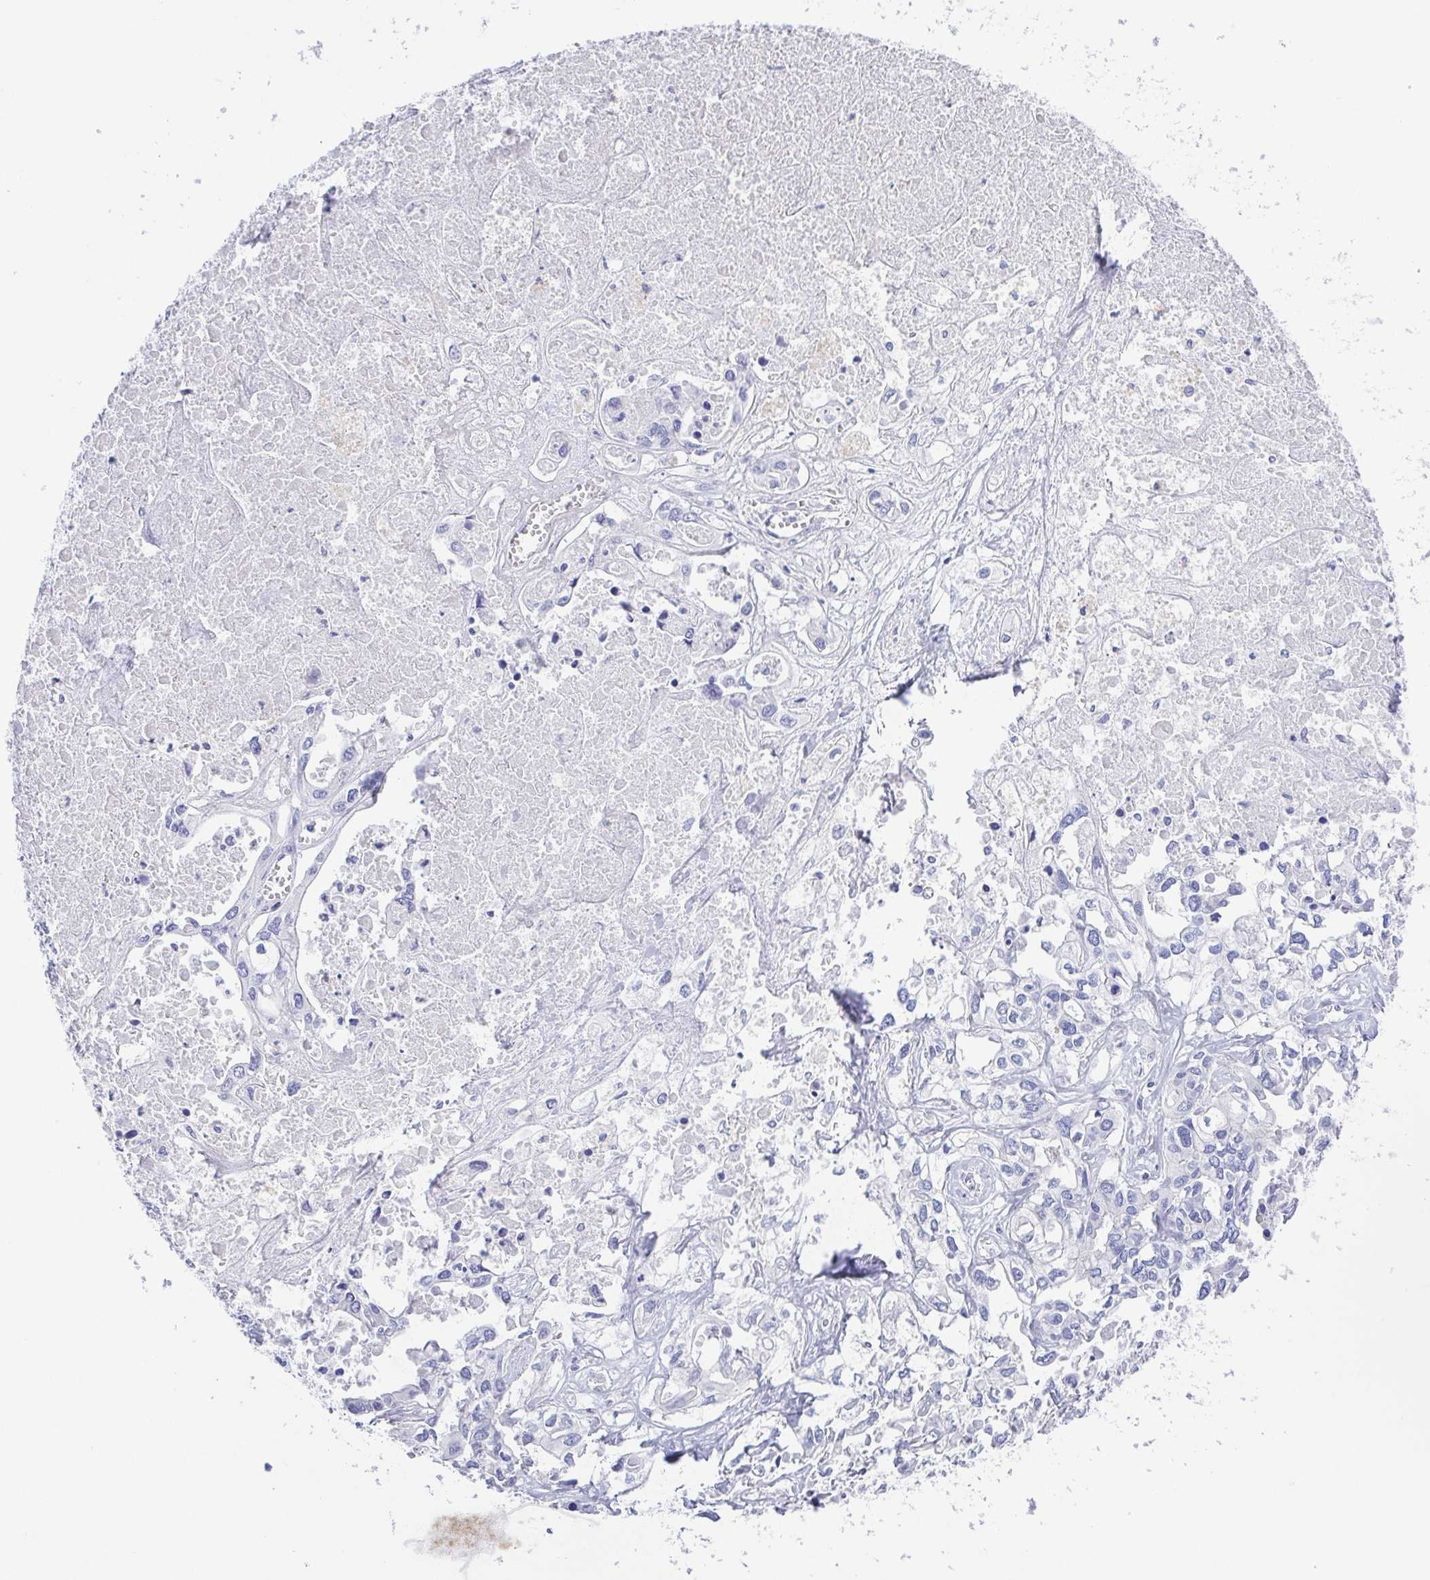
{"staining": {"intensity": "negative", "quantity": "none", "location": "none"}, "tissue": "liver cancer", "cell_type": "Tumor cells", "image_type": "cancer", "snomed": [{"axis": "morphology", "description": "Cholangiocarcinoma"}, {"axis": "topography", "description": "Liver"}], "caption": "A photomicrograph of human liver cholangiocarcinoma is negative for staining in tumor cells.", "gene": "PKDREJ", "patient": {"sex": "female", "age": 64}}